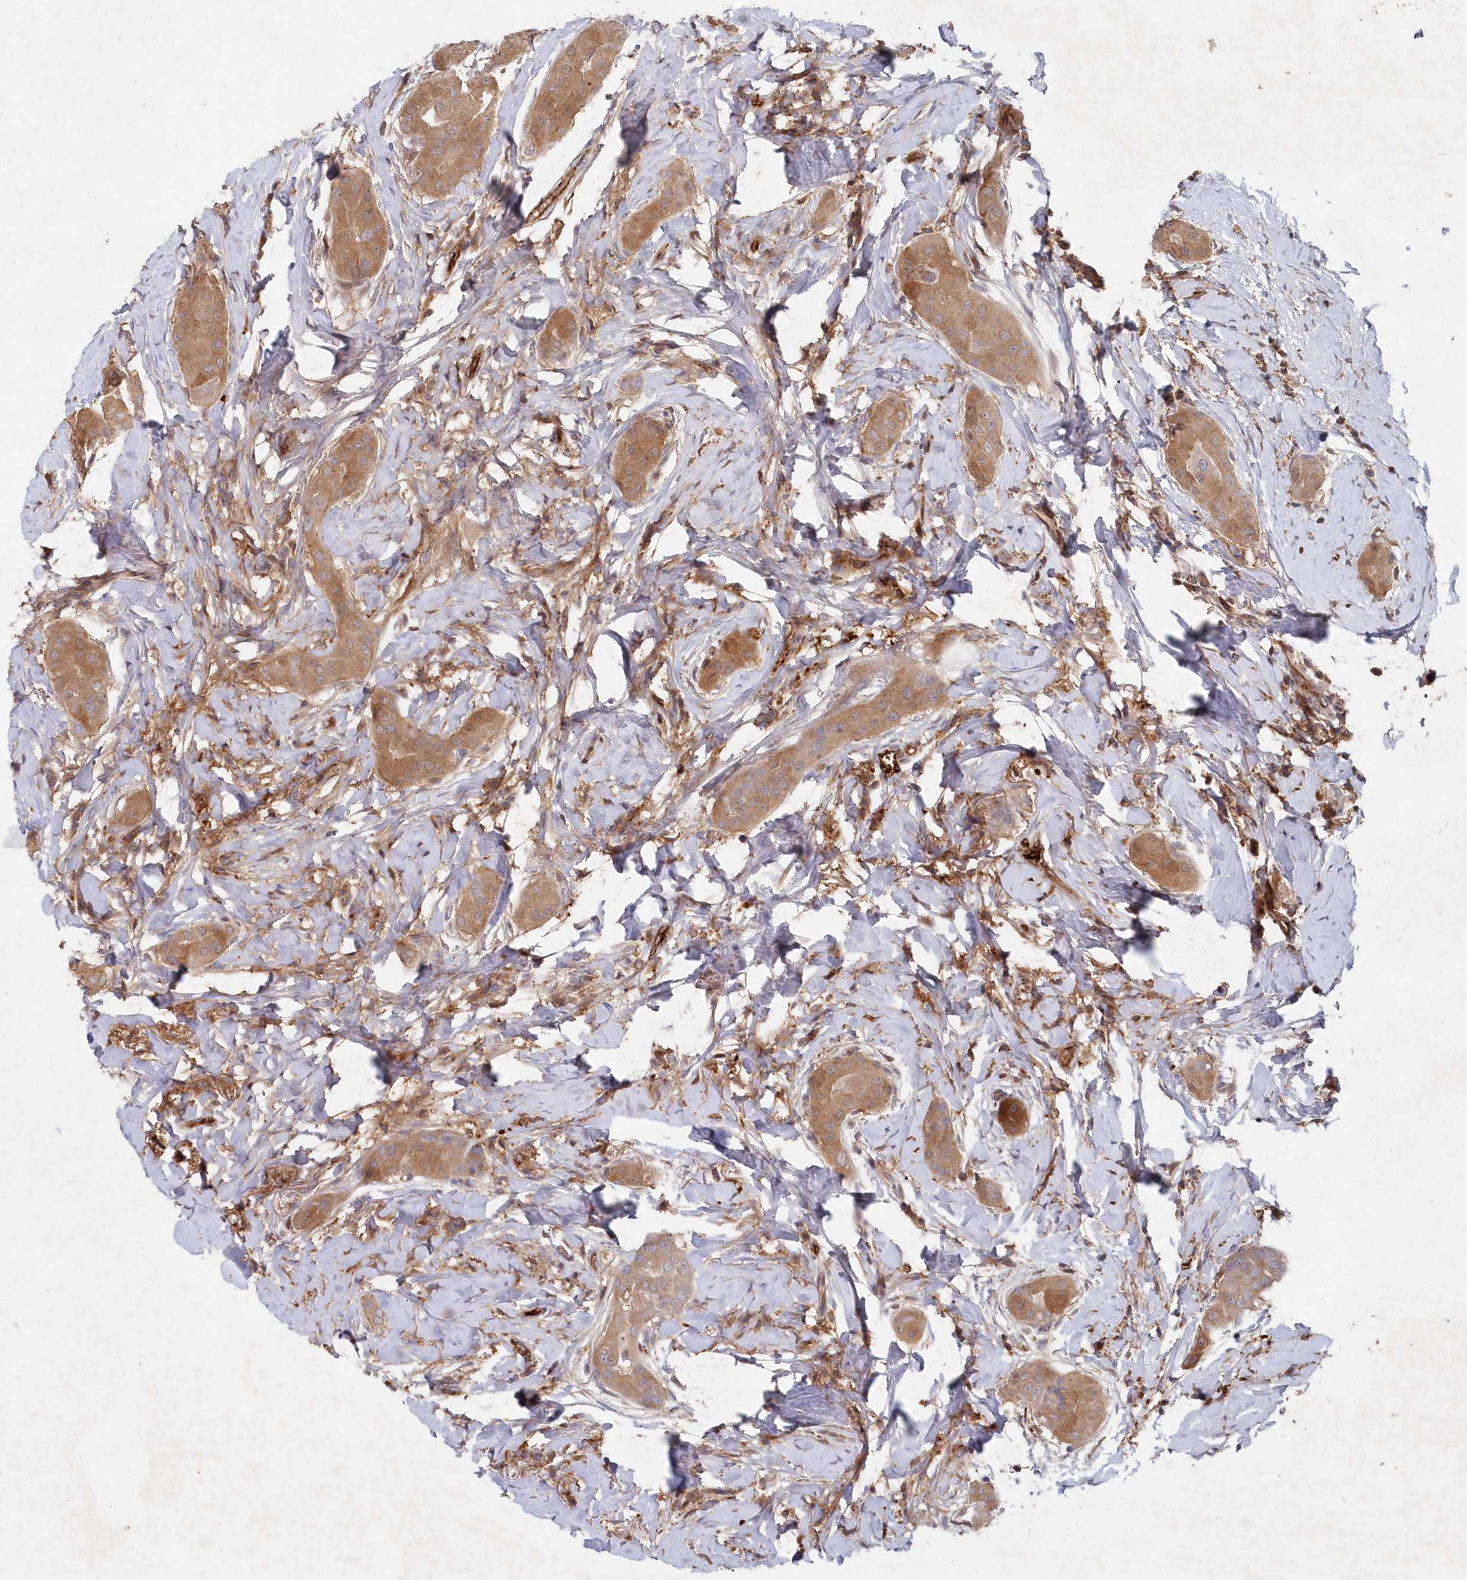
{"staining": {"intensity": "moderate", "quantity": ">75%", "location": "cytoplasmic/membranous"}, "tissue": "thyroid cancer", "cell_type": "Tumor cells", "image_type": "cancer", "snomed": [{"axis": "morphology", "description": "Papillary adenocarcinoma, NOS"}, {"axis": "topography", "description": "Thyroid gland"}], "caption": "Thyroid papillary adenocarcinoma was stained to show a protein in brown. There is medium levels of moderate cytoplasmic/membranous positivity in approximately >75% of tumor cells.", "gene": "ABHD14B", "patient": {"sex": "male", "age": 33}}